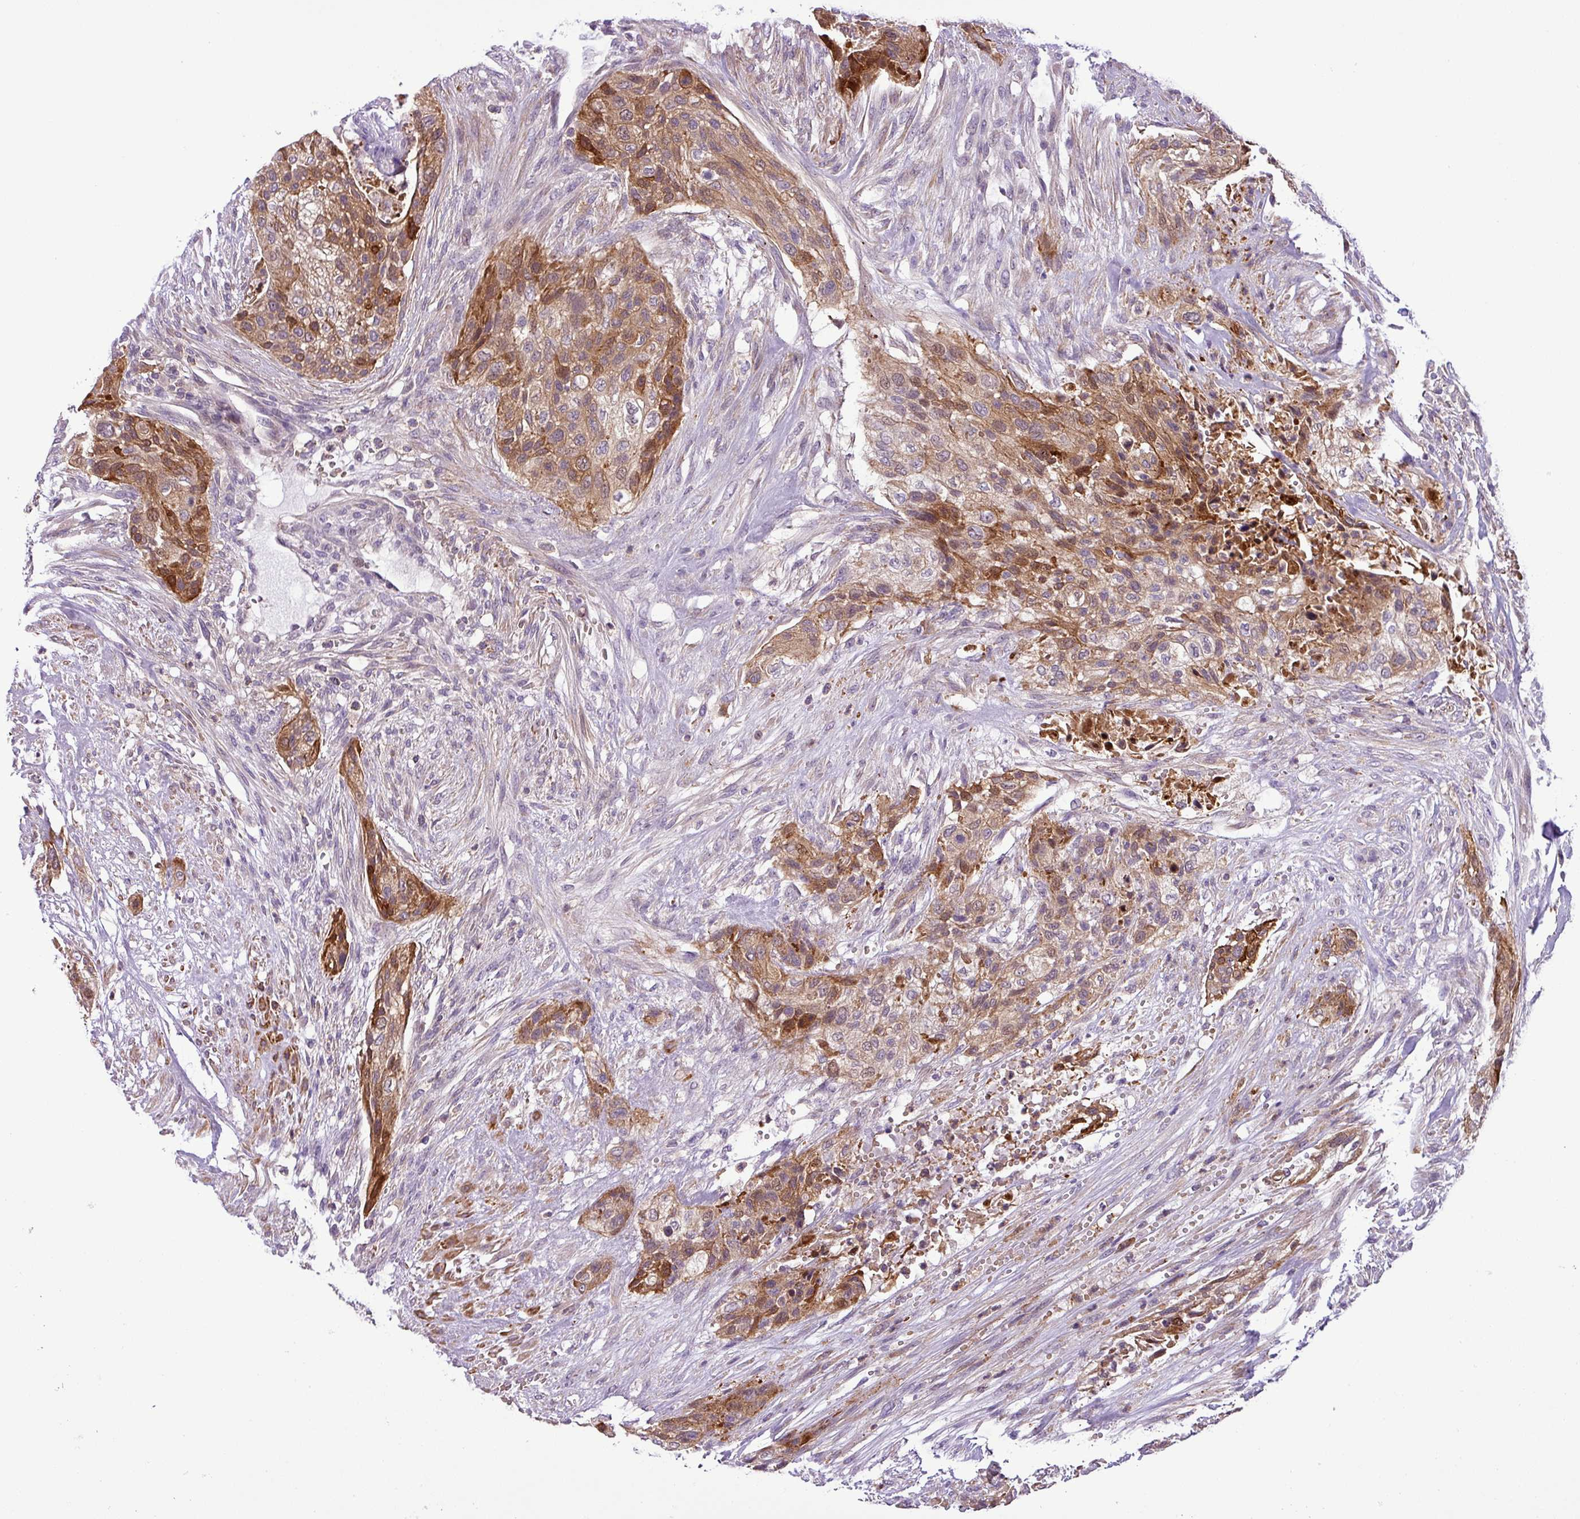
{"staining": {"intensity": "moderate", "quantity": ">75%", "location": "cytoplasmic/membranous,nuclear"}, "tissue": "urothelial cancer", "cell_type": "Tumor cells", "image_type": "cancer", "snomed": [{"axis": "morphology", "description": "Urothelial carcinoma, High grade"}, {"axis": "topography", "description": "Urinary bladder"}], "caption": "The histopathology image shows immunohistochemical staining of high-grade urothelial carcinoma. There is moderate cytoplasmic/membranous and nuclear staining is seen in about >75% of tumor cells.", "gene": "NBEAL2", "patient": {"sex": "male", "age": 35}}